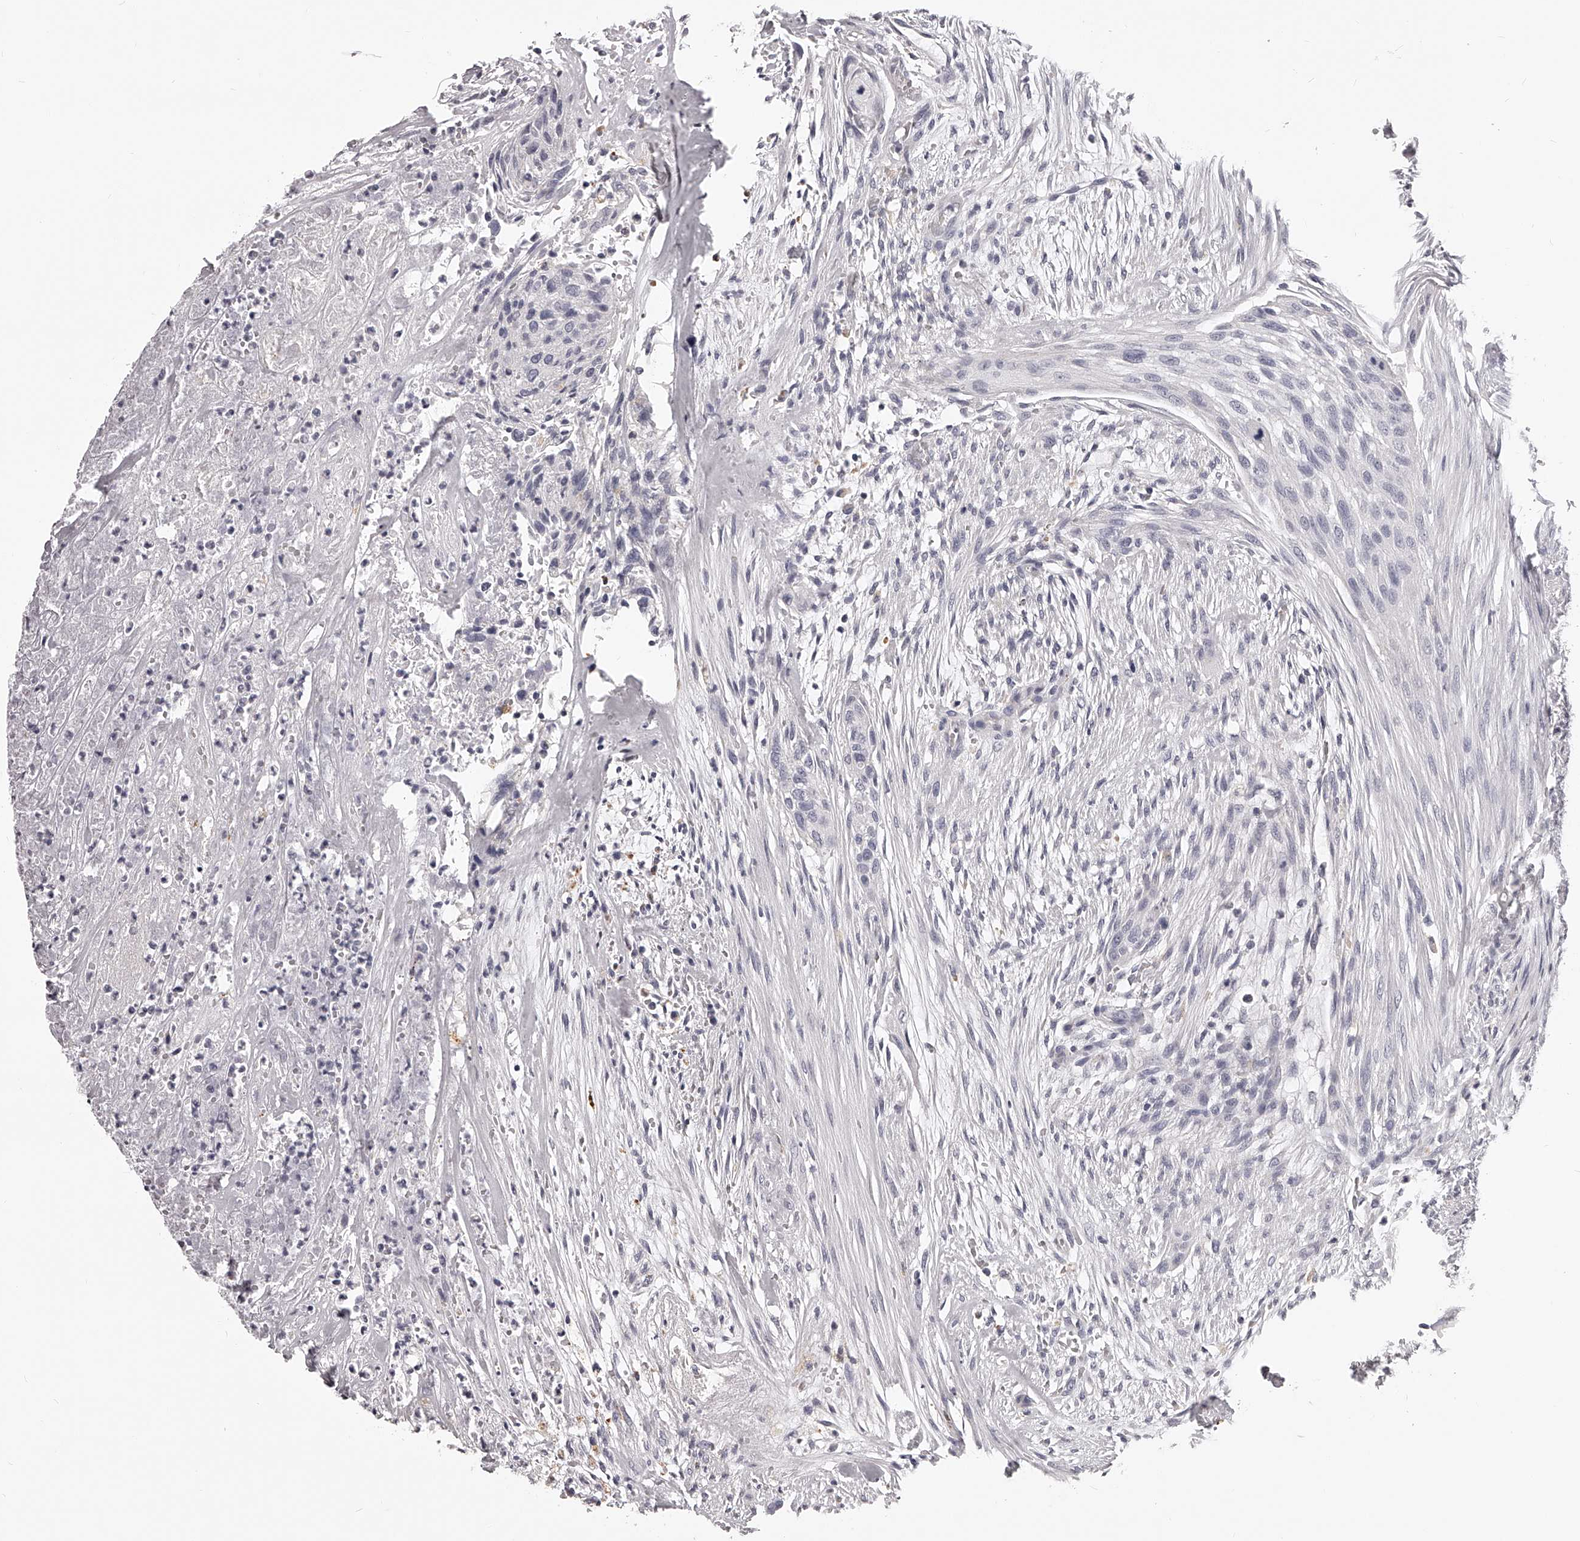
{"staining": {"intensity": "negative", "quantity": "none", "location": "none"}, "tissue": "urothelial cancer", "cell_type": "Tumor cells", "image_type": "cancer", "snomed": [{"axis": "morphology", "description": "Urothelial carcinoma, High grade"}, {"axis": "topography", "description": "Urinary bladder"}], "caption": "Tumor cells show no significant protein expression in urothelial cancer. (DAB immunohistochemistry (IHC) with hematoxylin counter stain).", "gene": "DMRT1", "patient": {"sex": "male", "age": 35}}